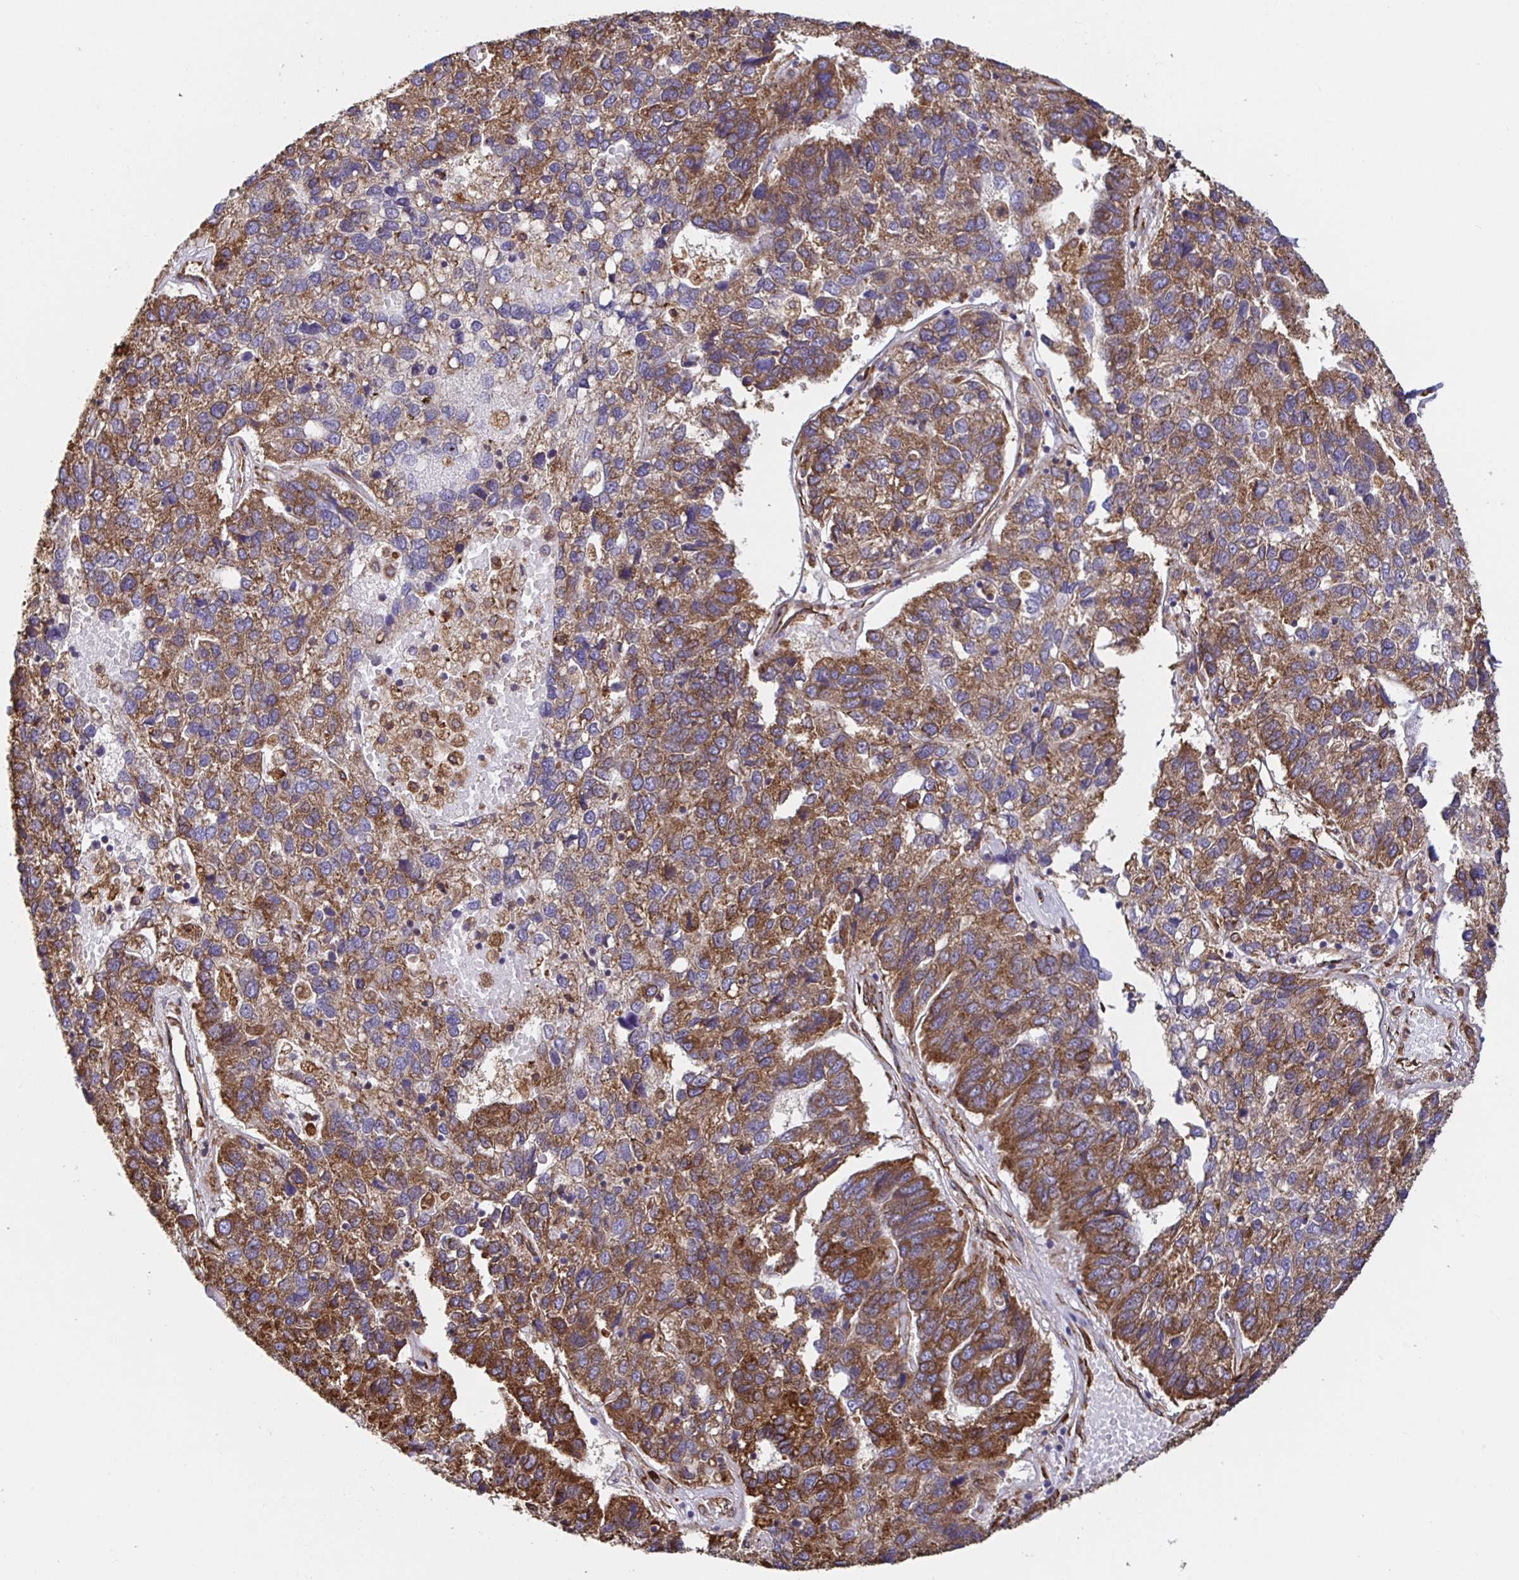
{"staining": {"intensity": "strong", "quantity": ">75%", "location": "cytoplasmic/membranous"}, "tissue": "pancreatic cancer", "cell_type": "Tumor cells", "image_type": "cancer", "snomed": [{"axis": "morphology", "description": "Adenocarcinoma, NOS"}, {"axis": "topography", "description": "Pancreas"}], "caption": "High-power microscopy captured an IHC photomicrograph of adenocarcinoma (pancreatic), revealing strong cytoplasmic/membranous staining in approximately >75% of tumor cells.", "gene": "MAOA", "patient": {"sex": "female", "age": 61}}